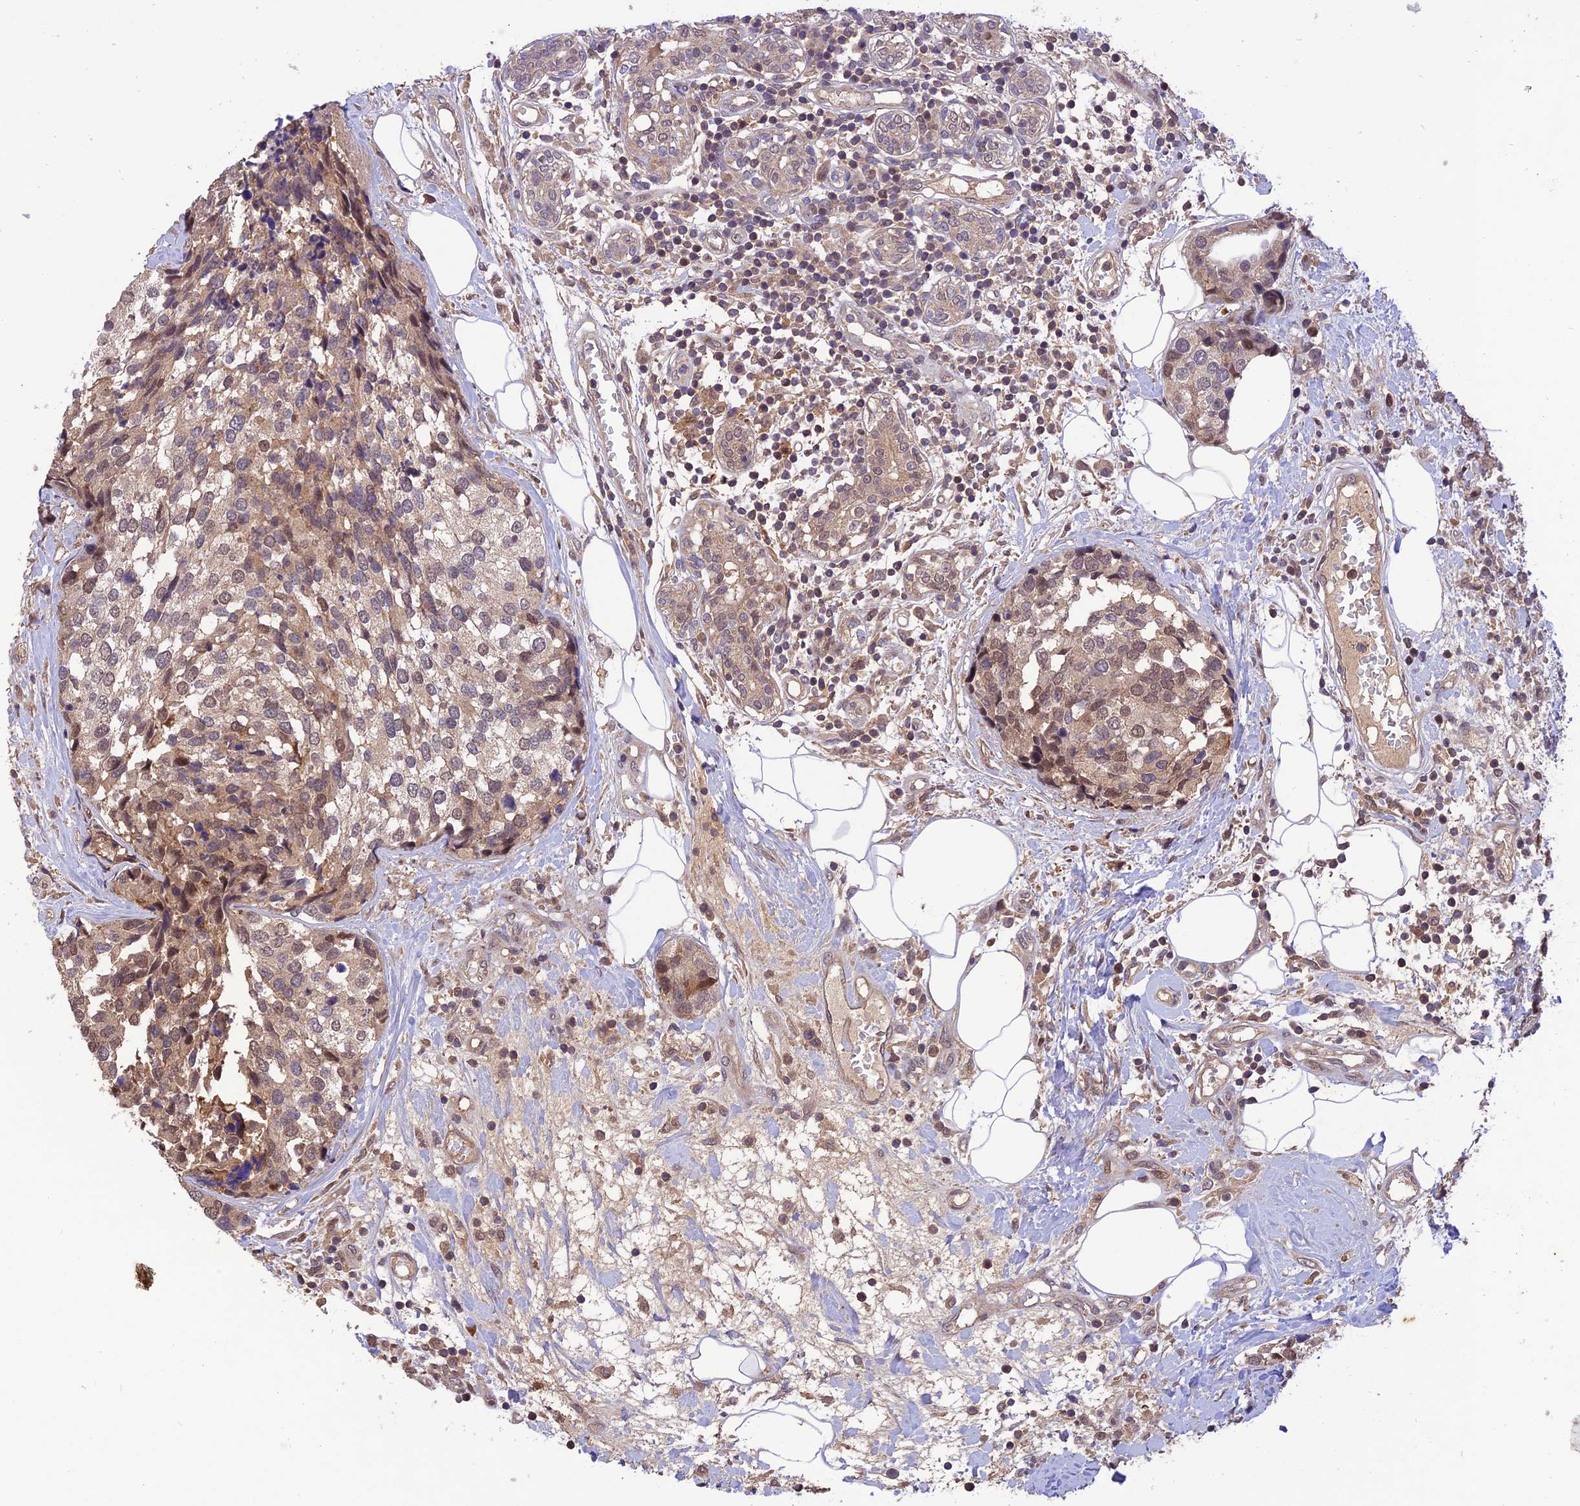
{"staining": {"intensity": "weak", "quantity": ">75%", "location": "cytoplasmic/membranous,nuclear"}, "tissue": "breast cancer", "cell_type": "Tumor cells", "image_type": "cancer", "snomed": [{"axis": "morphology", "description": "Lobular carcinoma"}, {"axis": "topography", "description": "Breast"}], "caption": "Protein staining of lobular carcinoma (breast) tissue exhibits weak cytoplasmic/membranous and nuclear staining in approximately >75% of tumor cells.", "gene": "REV1", "patient": {"sex": "female", "age": 59}}